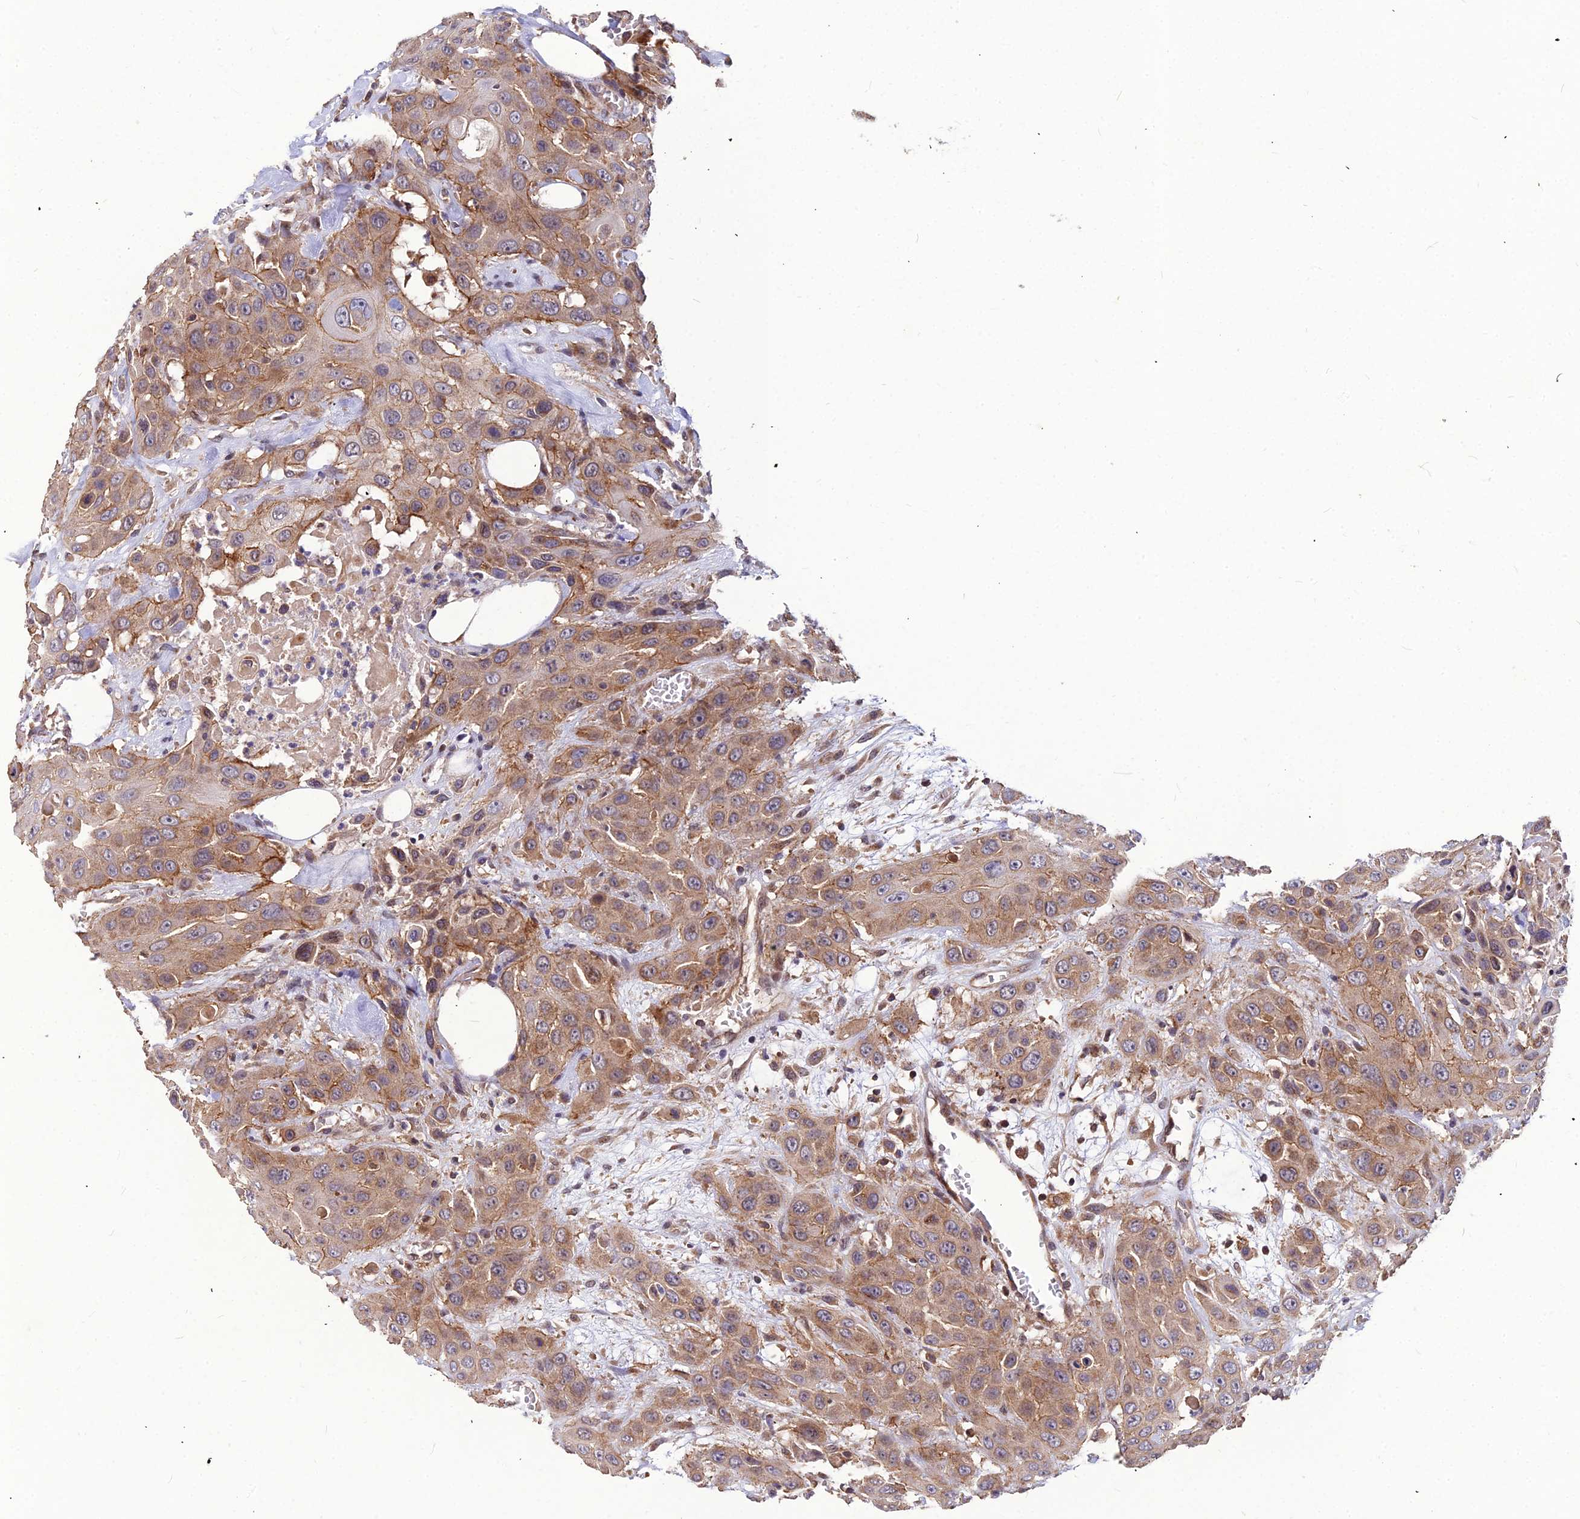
{"staining": {"intensity": "moderate", "quantity": ">75%", "location": "cytoplasmic/membranous"}, "tissue": "head and neck cancer", "cell_type": "Tumor cells", "image_type": "cancer", "snomed": [{"axis": "morphology", "description": "Squamous cell carcinoma, NOS"}, {"axis": "topography", "description": "Head-Neck"}], "caption": "Immunohistochemistry (IHC) image of neoplastic tissue: head and neck cancer (squamous cell carcinoma) stained using IHC exhibits medium levels of moderate protein expression localized specifically in the cytoplasmic/membranous of tumor cells, appearing as a cytoplasmic/membranous brown color.", "gene": "LEKR1", "patient": {"sex": "male", "age": 81}}